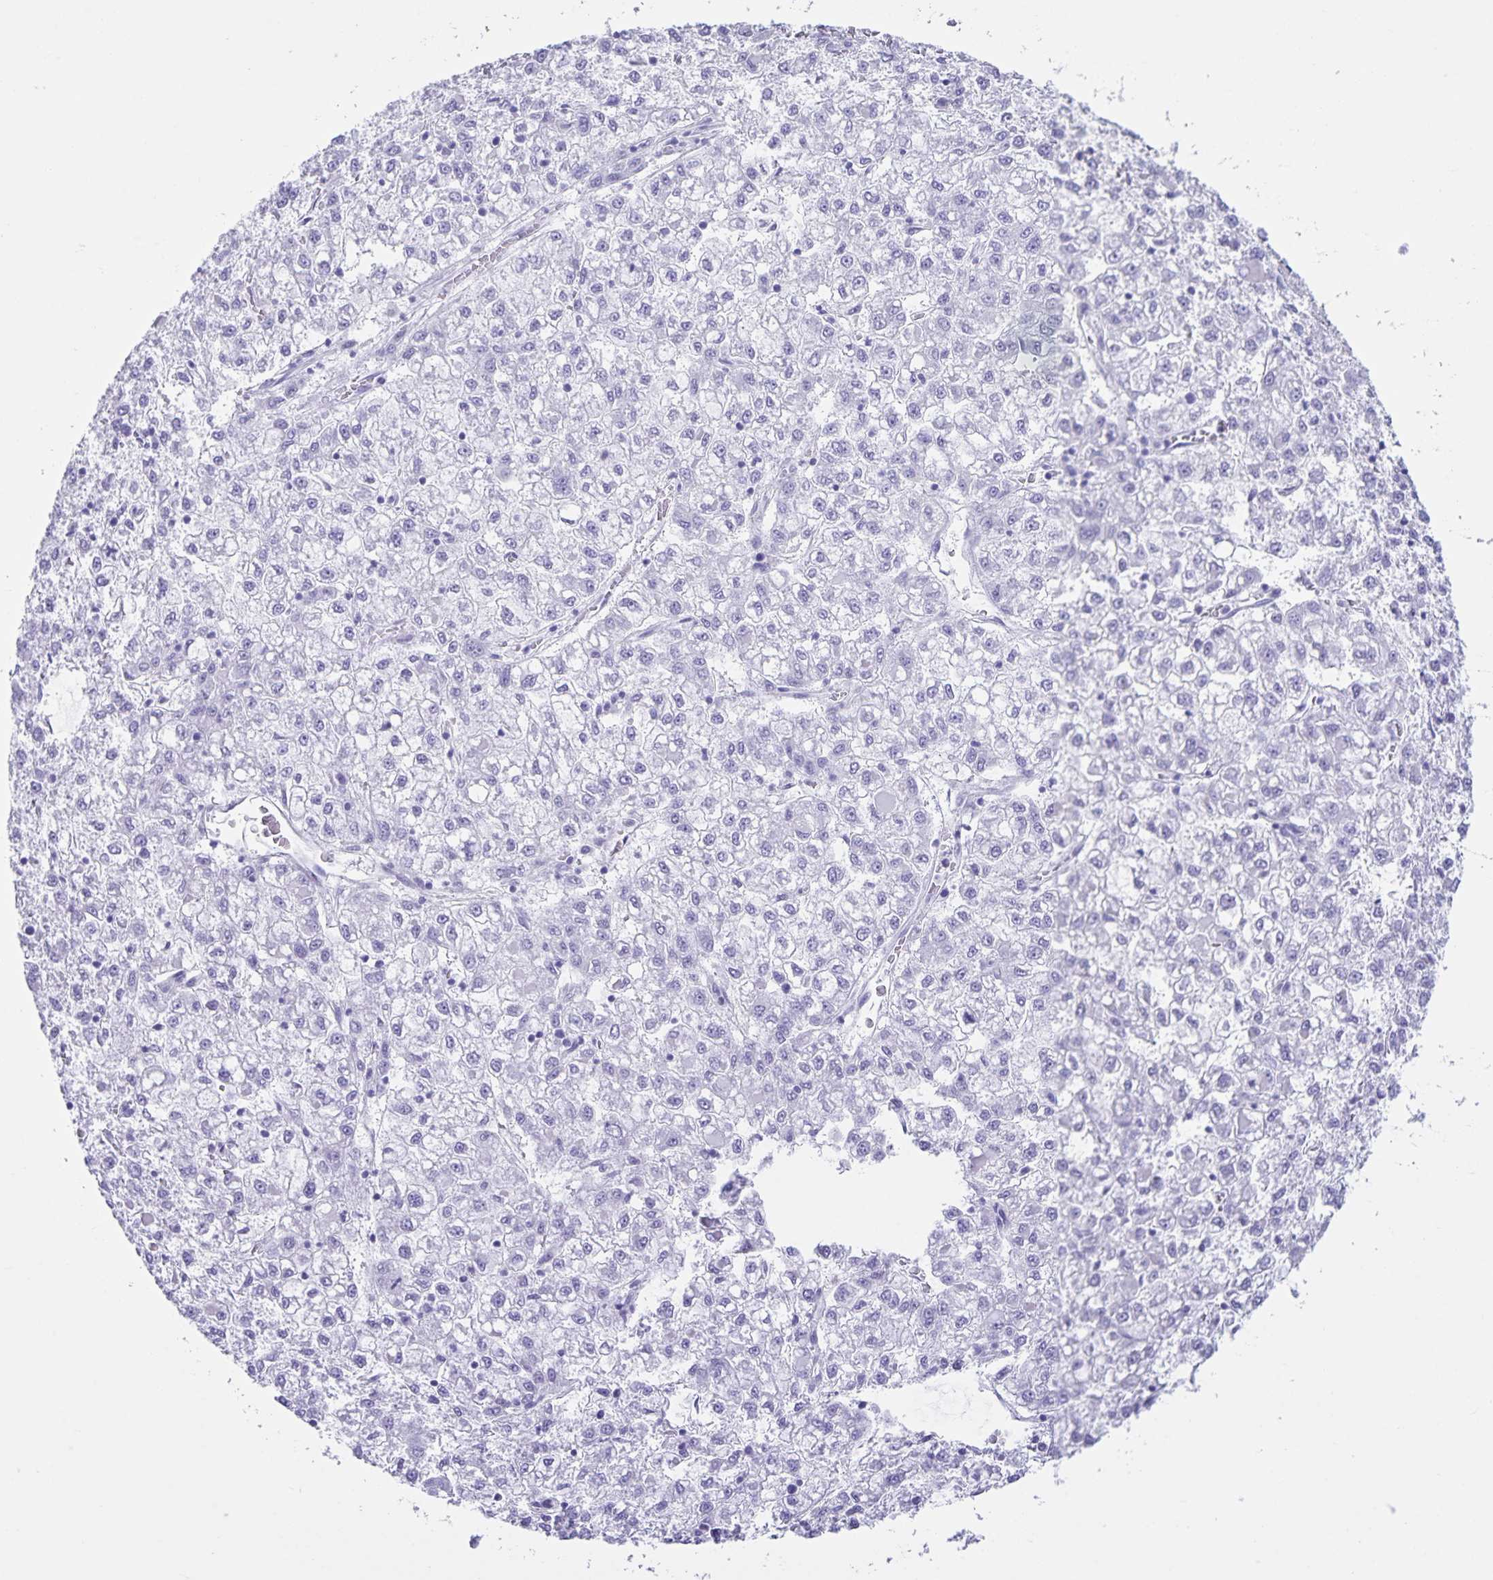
{"staining": {"intensity": "negative", "quantity": "none", "location": "none"}, "tissue": "liver cancer", "cell_type": "Tumor cells", "image_type": "cancer", "snomed": [{"axis": "morphology", "description": "Carcinoma, Hepatocellular, NOS"}, {"axis": "topography", "description": "Liver"}], "caption": "Immunohistochemistry (IHC) micrograph of neoplastic tissue: human hepatocellular carcinoma (liver) stained with DAB (3,3'-diaminobenzidine) exhibits no significant protein positivity in tumor cells. The staining was performed using DAB to visualize the protein expression in brown, while the nuclei were stained in blue with hematoxylin (Magnification: 20x).", "gene": "C11orf42", "patient": {"sex": "male", "age": 40}}